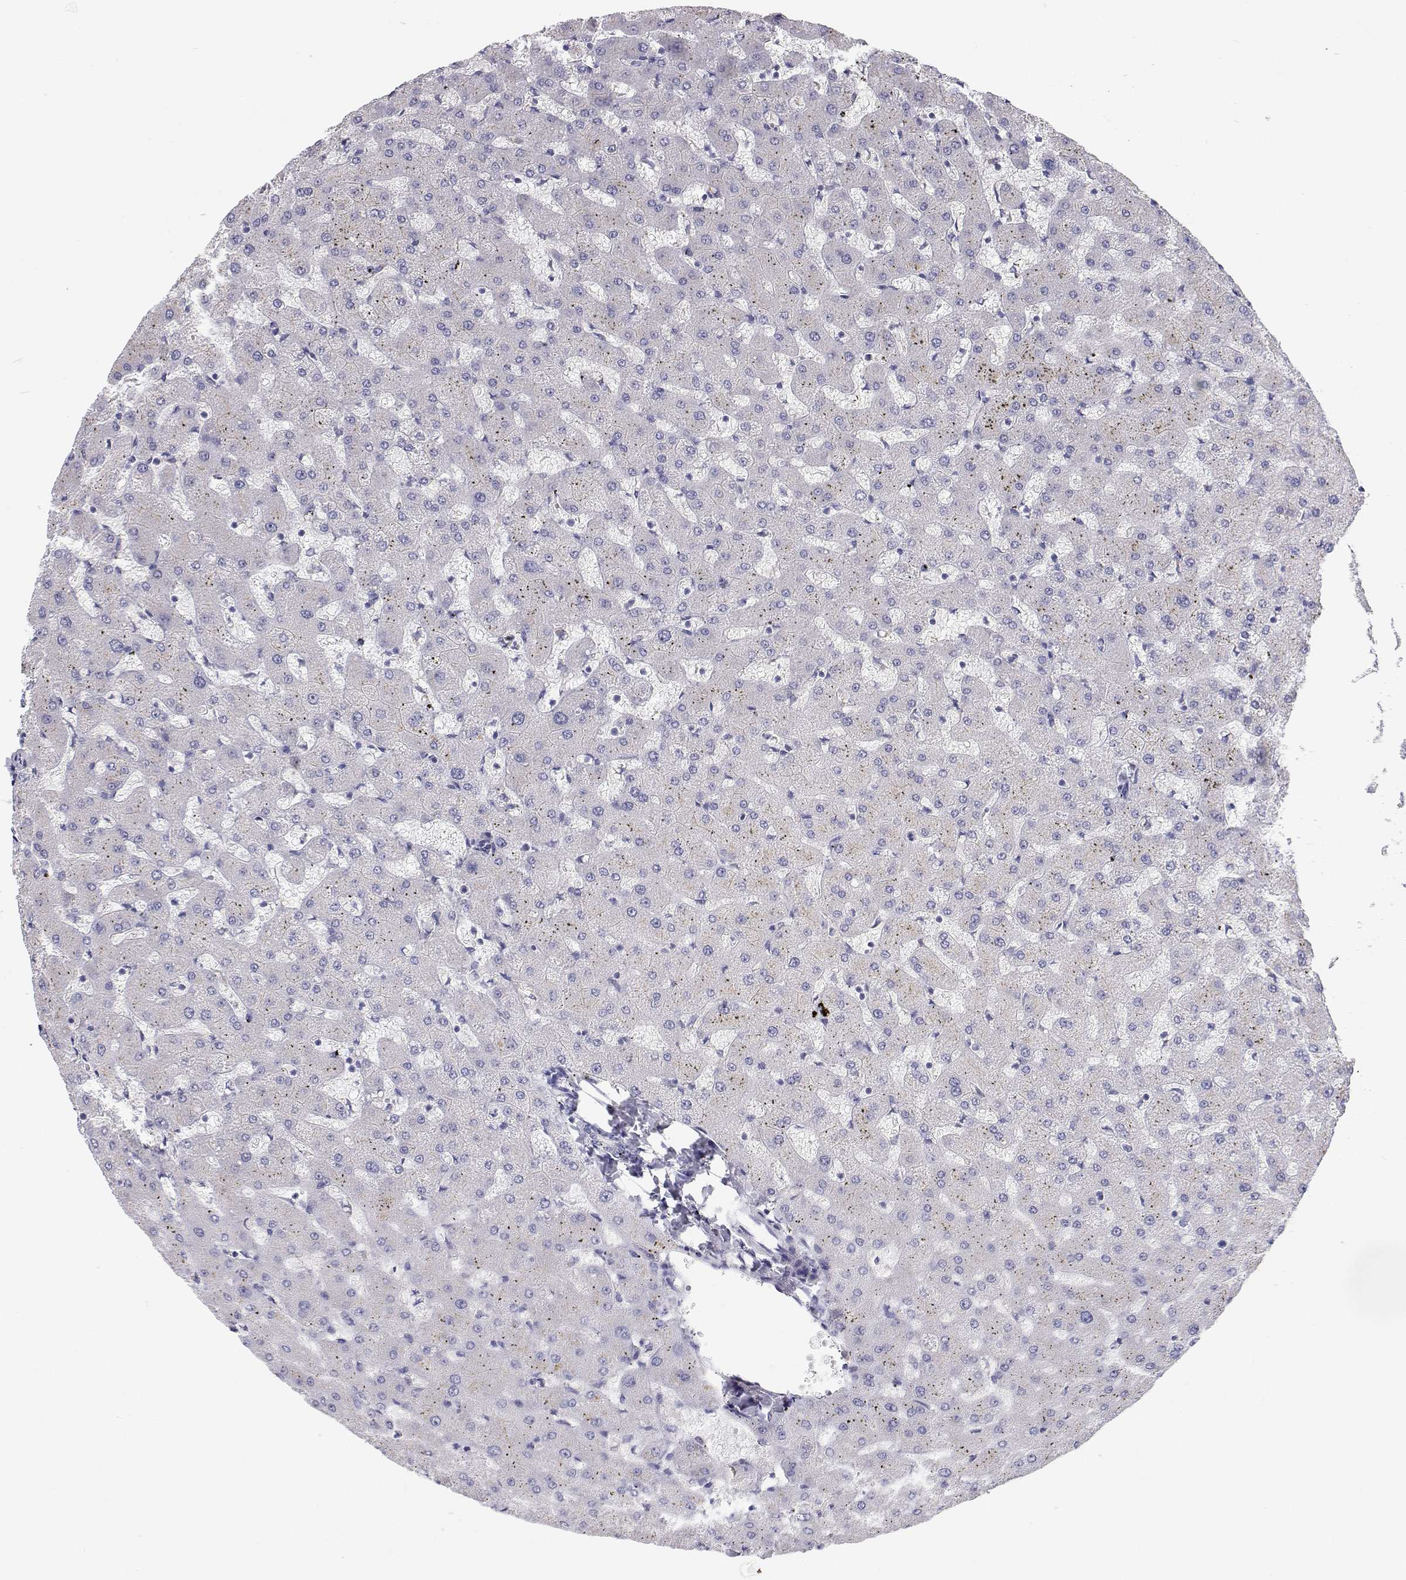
{"staining": {"intensity": "negative", "quantity": "none", "location": "none"}, "tissue": "liver", "cell_type": "Cholangiocytes", "image_type": "normal", "snomed": [{"axis": "morphology", "description": "Normal tissue, NOS"}, {"axis": "topography", "description": "Liver"}], "caption": "The immunohistochemistry (IHC) histopathology image has no significant positivity in cholangiocytes of liver. Nuclei are stained in blue.", "gene": "NCR2", "patient": {"sex": "female", "age": 63}}